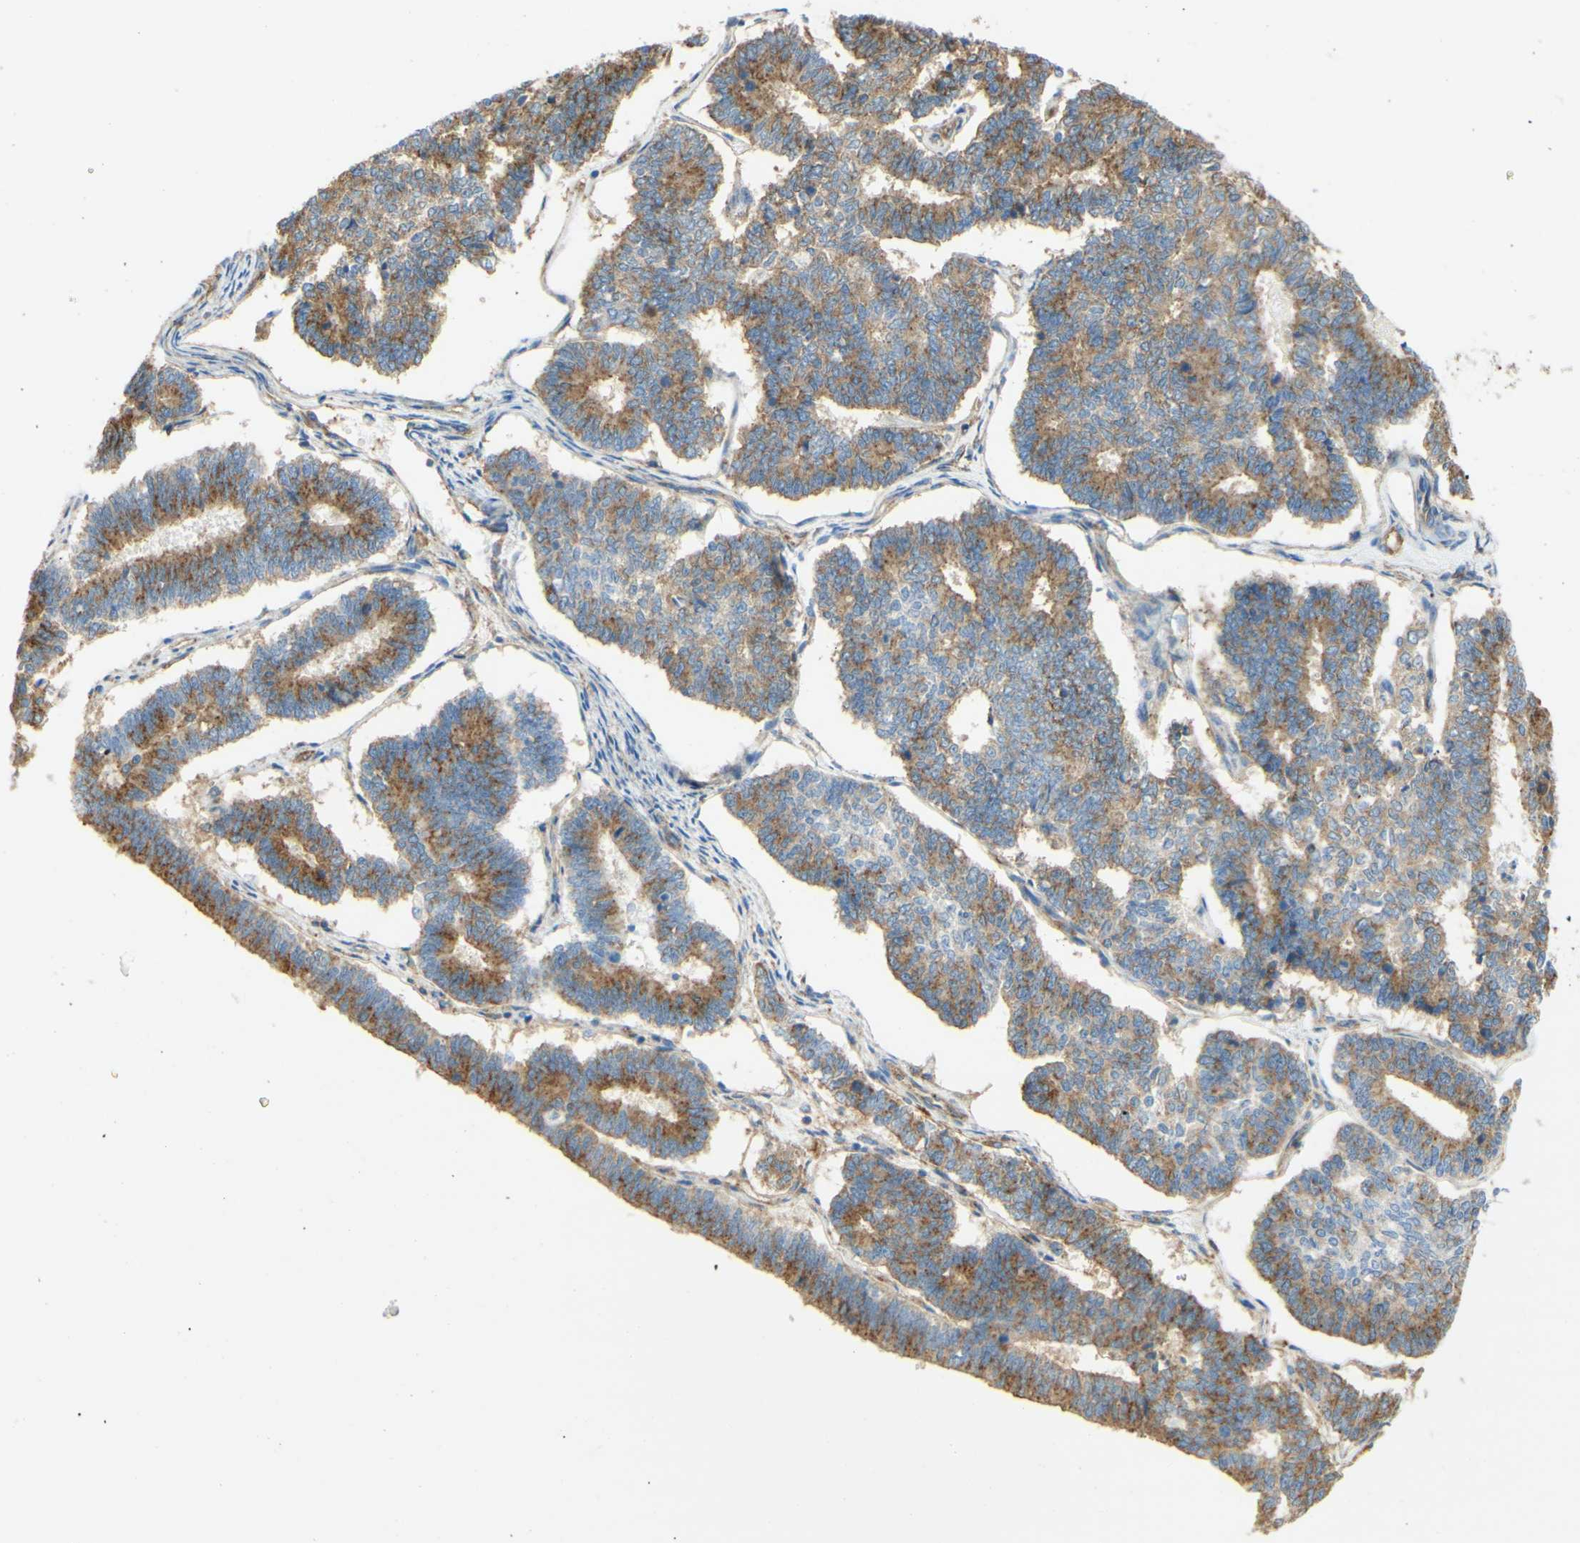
{"staining": {"intensity": "moderate", "quantity": "25%-75%", "location": "cytoplasmic/membranous"}, "tissue": "endometrial cancer", "cell_type": "Tumor cells", "image_type": "cancer", "snomed": [{"axis": "morphology", "description": "Adenocarcinoma, NOS"}, {"axis": "topography", "description": "Endometrium"}], "caption": "About 25%-75% of tumor cells in endometrial adenocarcinoma reveal moderate cytoplasmic/membranous protein staining as visualized by brown immunohistochemical staining.", "gene": "CLTC", "patient": {"sex": "female", "age": 70}}